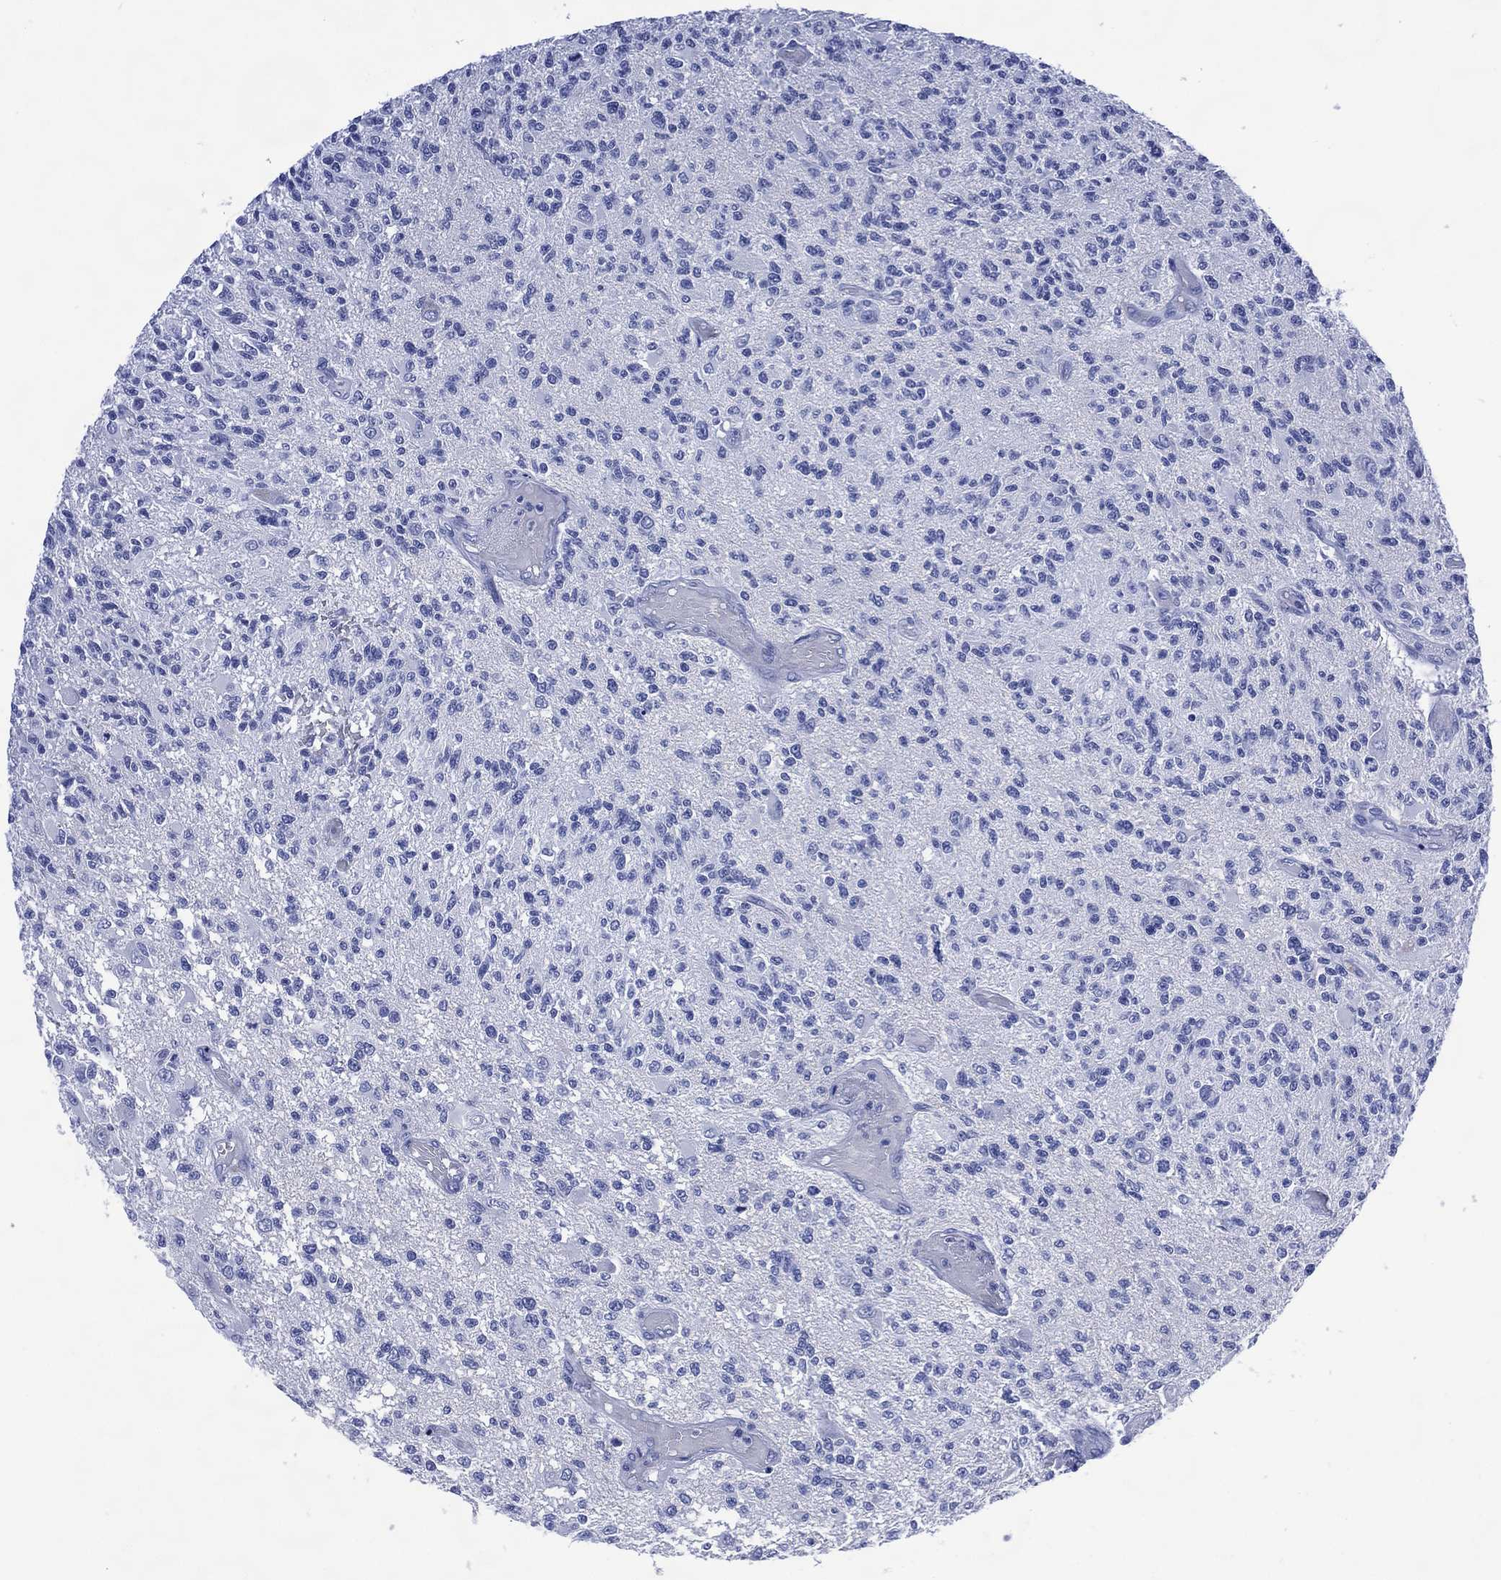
{"staining": {"intensity": "negative", "quantity": "none", "location": "none"}, "tissue": "glioma", "cell_type": "Tumor cells", "image_type": "cancer", "snomed": [{"axis": "morphology", "description": "Glioma, malignant, High grade"}, {"axis": "topography", "description": "Brain"}], "caption": "High-grade glioma (malignant) was stained to show a protein in brown. There is no significant expression in tumor cells.", "gene": "SHCBP1L", "patient": {"sex": "female", "age": 63}}